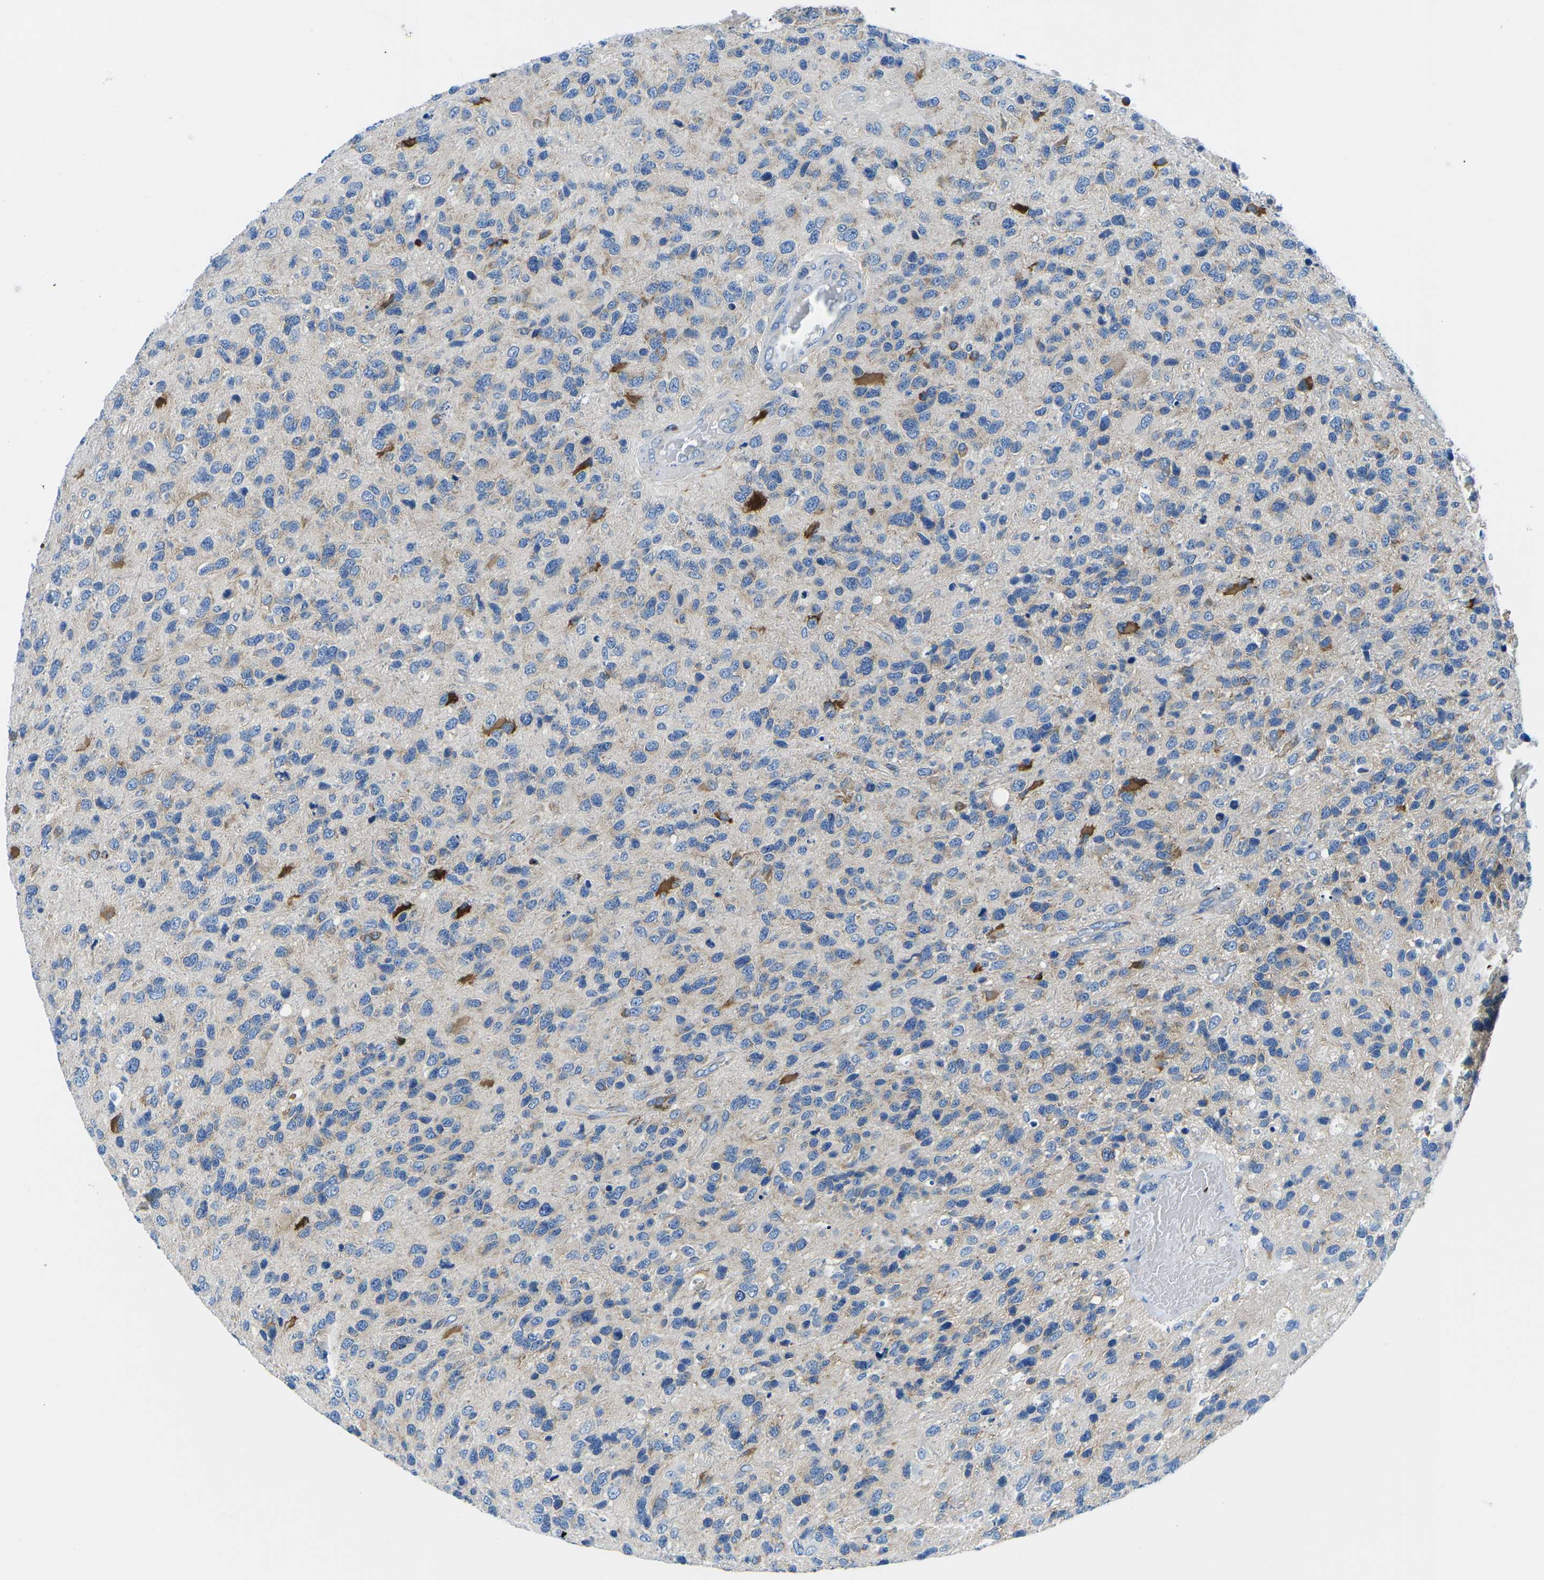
{"staining": {"intensity": "negative", "quantity": "none", "location": "none"}, "tissue": "glioma", "cell_type": "Tumor cells", "image_type": "cancer", "snomed": [{"axis": "morphology", "description": "Glioma, malignant, High grade"}, {"axis": "topography", "description": "Brain"}], "caption": "The photomicrograph reveals no staining of tumor cells in glioma.", "gene": "MC4R", "patient": {"sex": "female", "age": 58}}